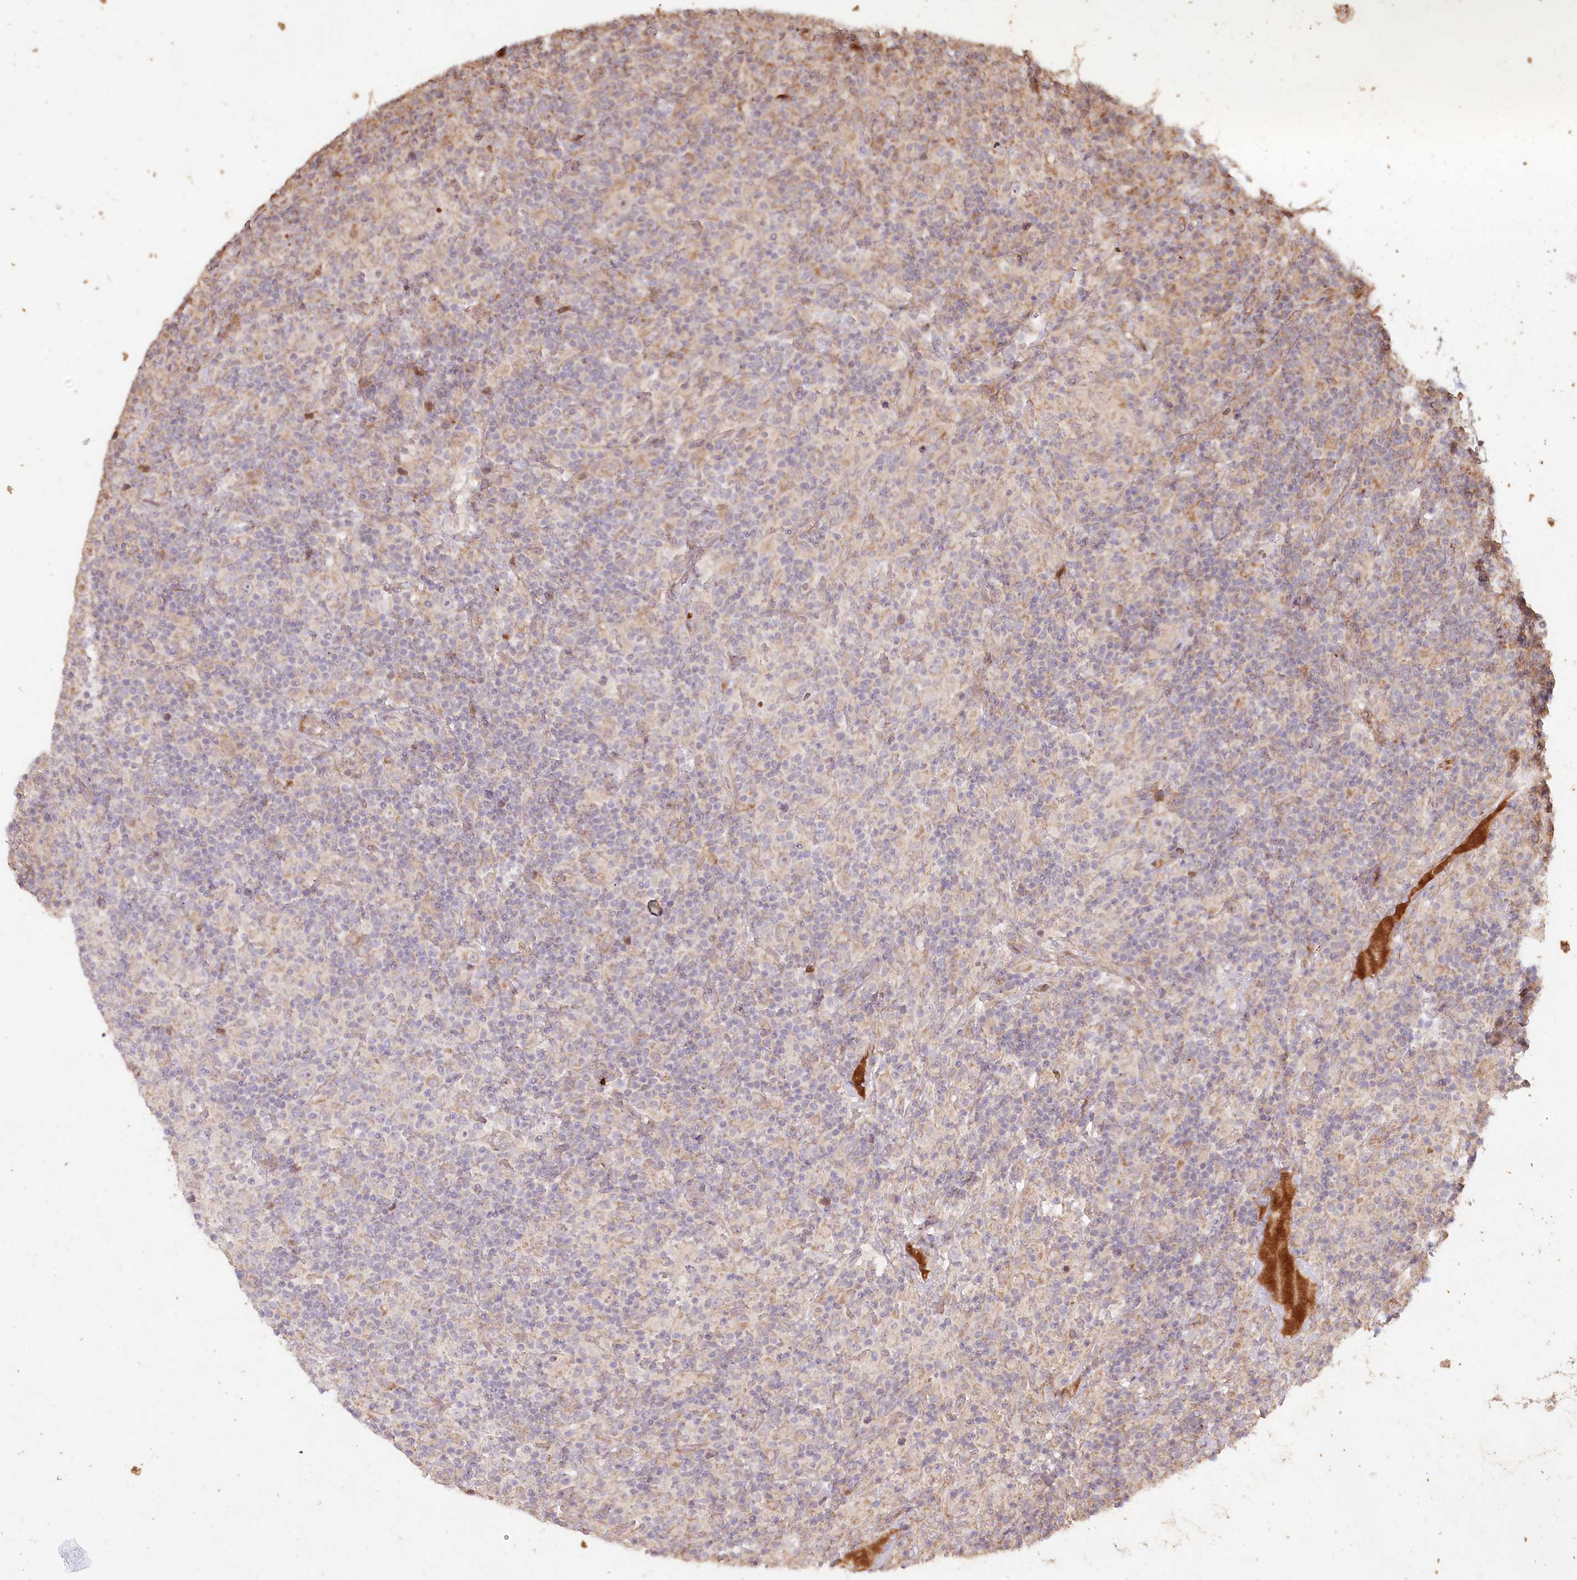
{"staining": {"intensity": "weak", "quantity": "<25%", "location": "cytoplasmic/membranous"}, "tissue": "lymphoma", "cell_type": "Tumor cells", "image_type": "cancer", "snomed": [{"axis": "morphology", "description": "Hodgkin's disease, NOS"}, {"axis": "topography", "description": "Lymph node"}], "caption": "Immunohistochemical staining of human lymphoma shows no significant positivity in tumor cells.", "gene": "HAL", "patient": {"sex": "male", "age": 70}}